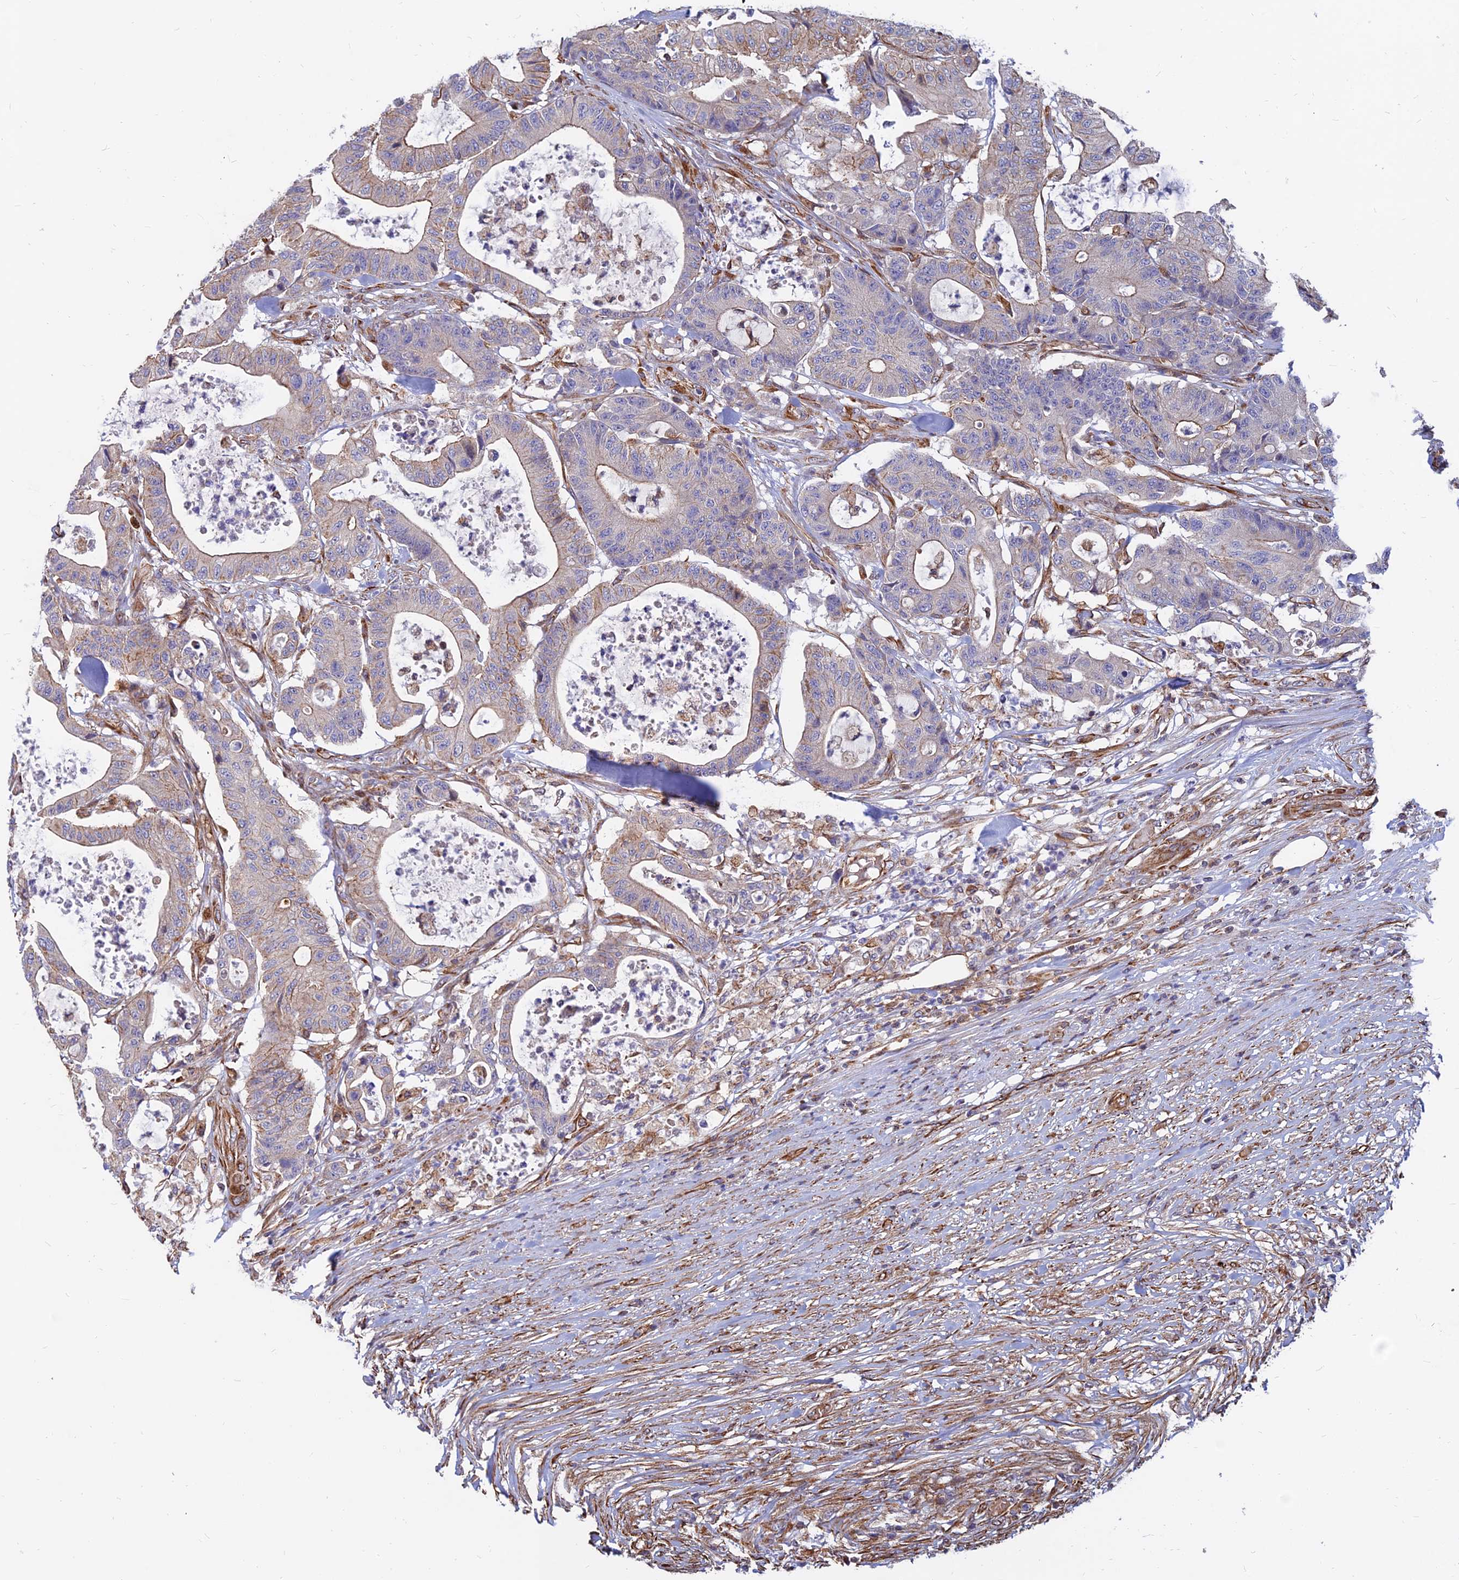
{"staining": {"intensity": "moderate", "quantity": "<25%", "location": "cytoplasmic/membranous"}, "tissue": "colorectal cancer", "cell_type": "Tumor cells", "image_type": "cancer", "snomed": [{"axis": "morphology", "description": "Adenocarcinoma, NOS"}, {"axis": "topography", "description": "Colon"}], "caption": "Brown immunohistochemical staining in colorectal adenocarcinoma displays moderate cytoplasmic/membranous expression in approximately <25% of tumor cells.", "gene": "CDK18", "patient": {"sex": "female", "age": 84}}